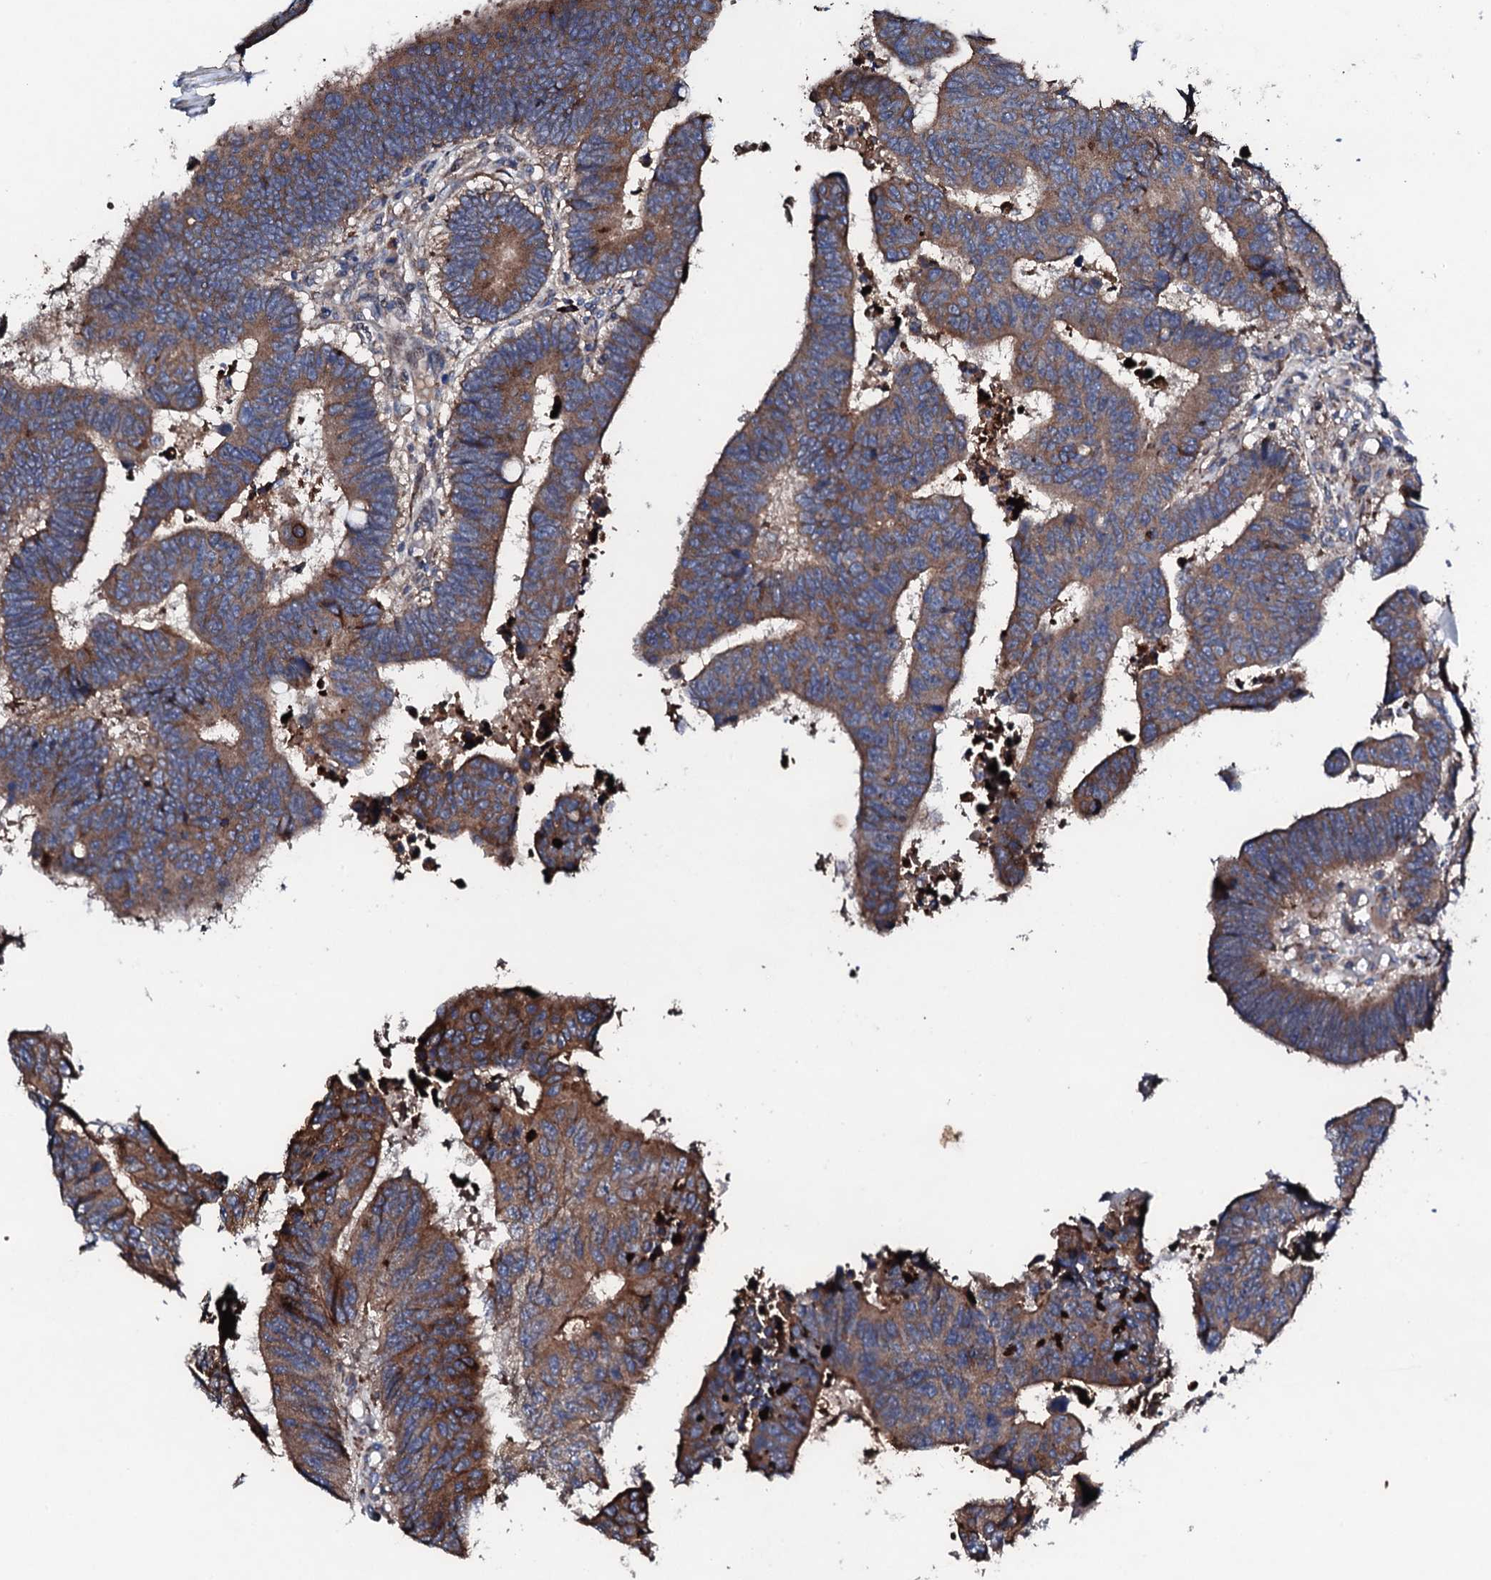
{"staining": {"intensity": "moderate", "quantity": ">75%", "location": "cytoplasmic/membranous"}, "tissue": "colorectal cancer", "cell_type": "Tumor cells", "image_type": "cancer", "snomed": [{"axis": "morphology", "description": "Adenocarcinoma, NOS"}, {"axis": "topography", "description": "Rectum"}], "caption": "An immunohistochemistry (IHC) photomicrograph of tumor tissue is shown. Protein staining in brown shows moderate cytoplasmic/membranous positivity in colorectal cancer within tumor cells.", "gene": "LIPT2", "patient": {"sex": "male", "age": 84}}